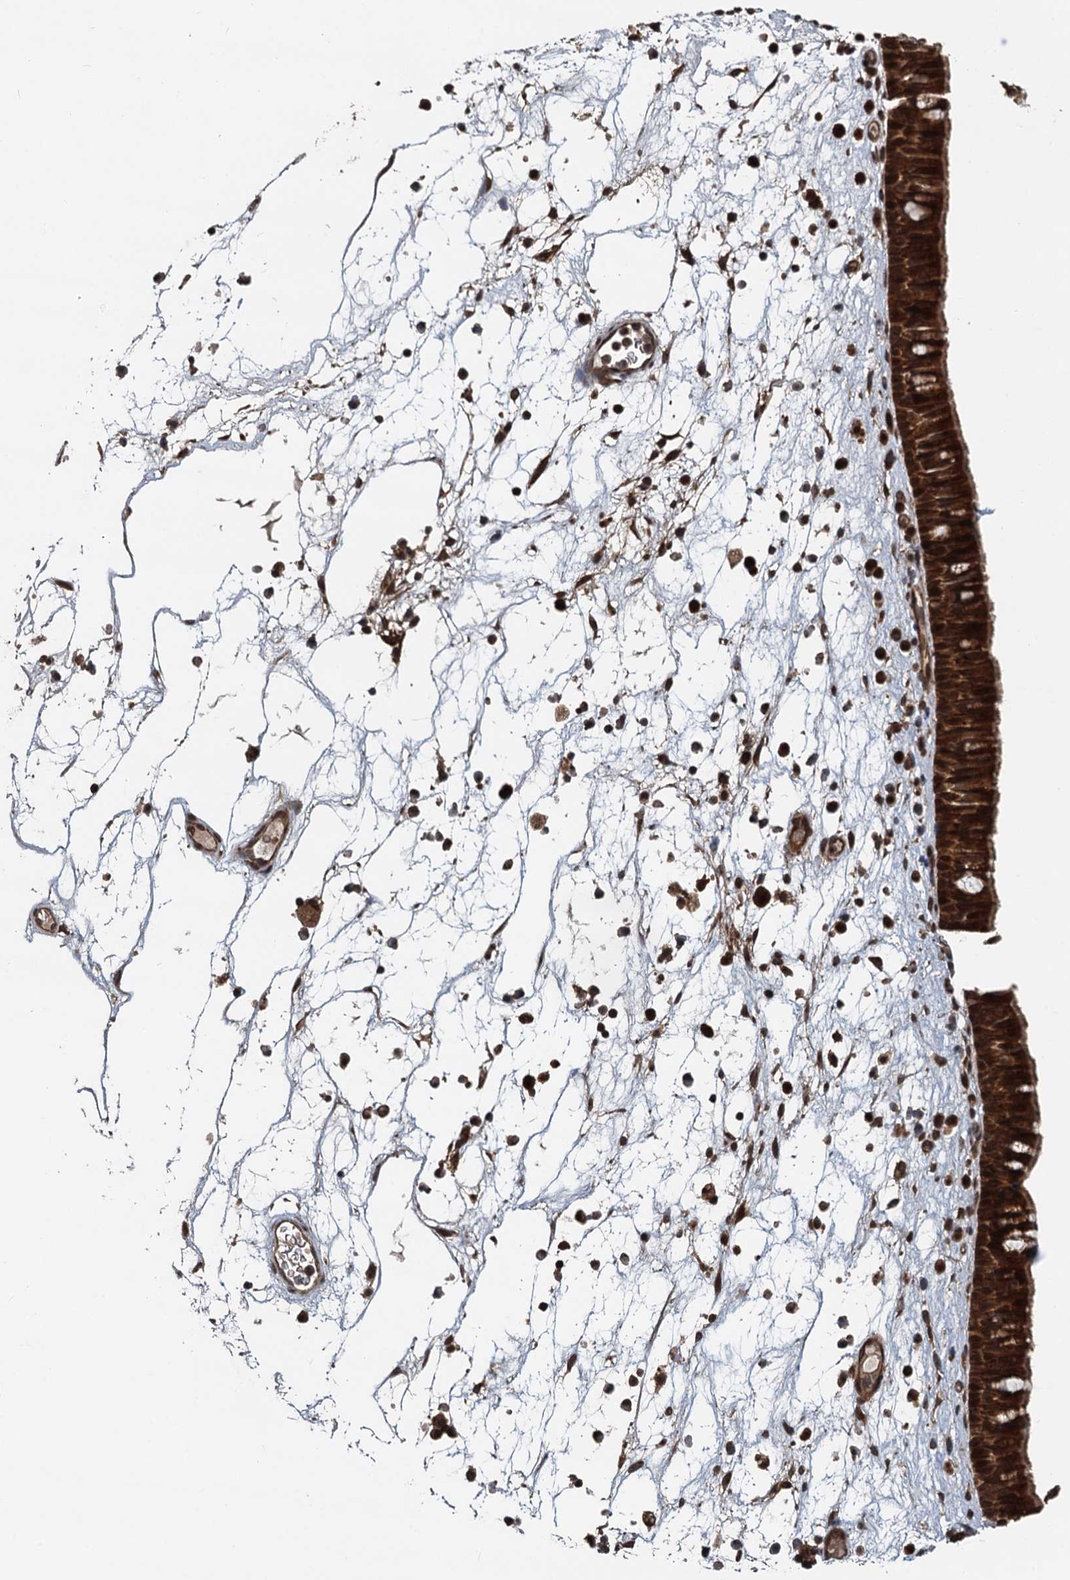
{"staining": {"intensity": "strong", "quantity": ">75%", "location": "cytoplasmic/membranous,nuclear"}, "tissue": "nasopharynx", "cell_type": "Respiratory epithelial cells", "image_type": "normal", "snomed": [{"axis": "morphology", "description": "Normal tissue, NOS"}, {"axis": "morphology", "description": "Inflammation, NOS"}, {"axis": "morphology", "description": "Malignant melanoma, Metastatic site"}, {"axis": "topography", "description": "Nasopharynx"}], "caption": "Respiratory epithelial cells display high levels of strong cytoplasmic/membranous,nuclear positivity in approximately >75% of cells in benign human nasopharynx. The staining is performed using DAB brown chromogen to label protein expression. The nuclei are counter-stained blue using hematoxylin.", "gene": "STUB1", "patient": {"sex": "male", "age": 70}}